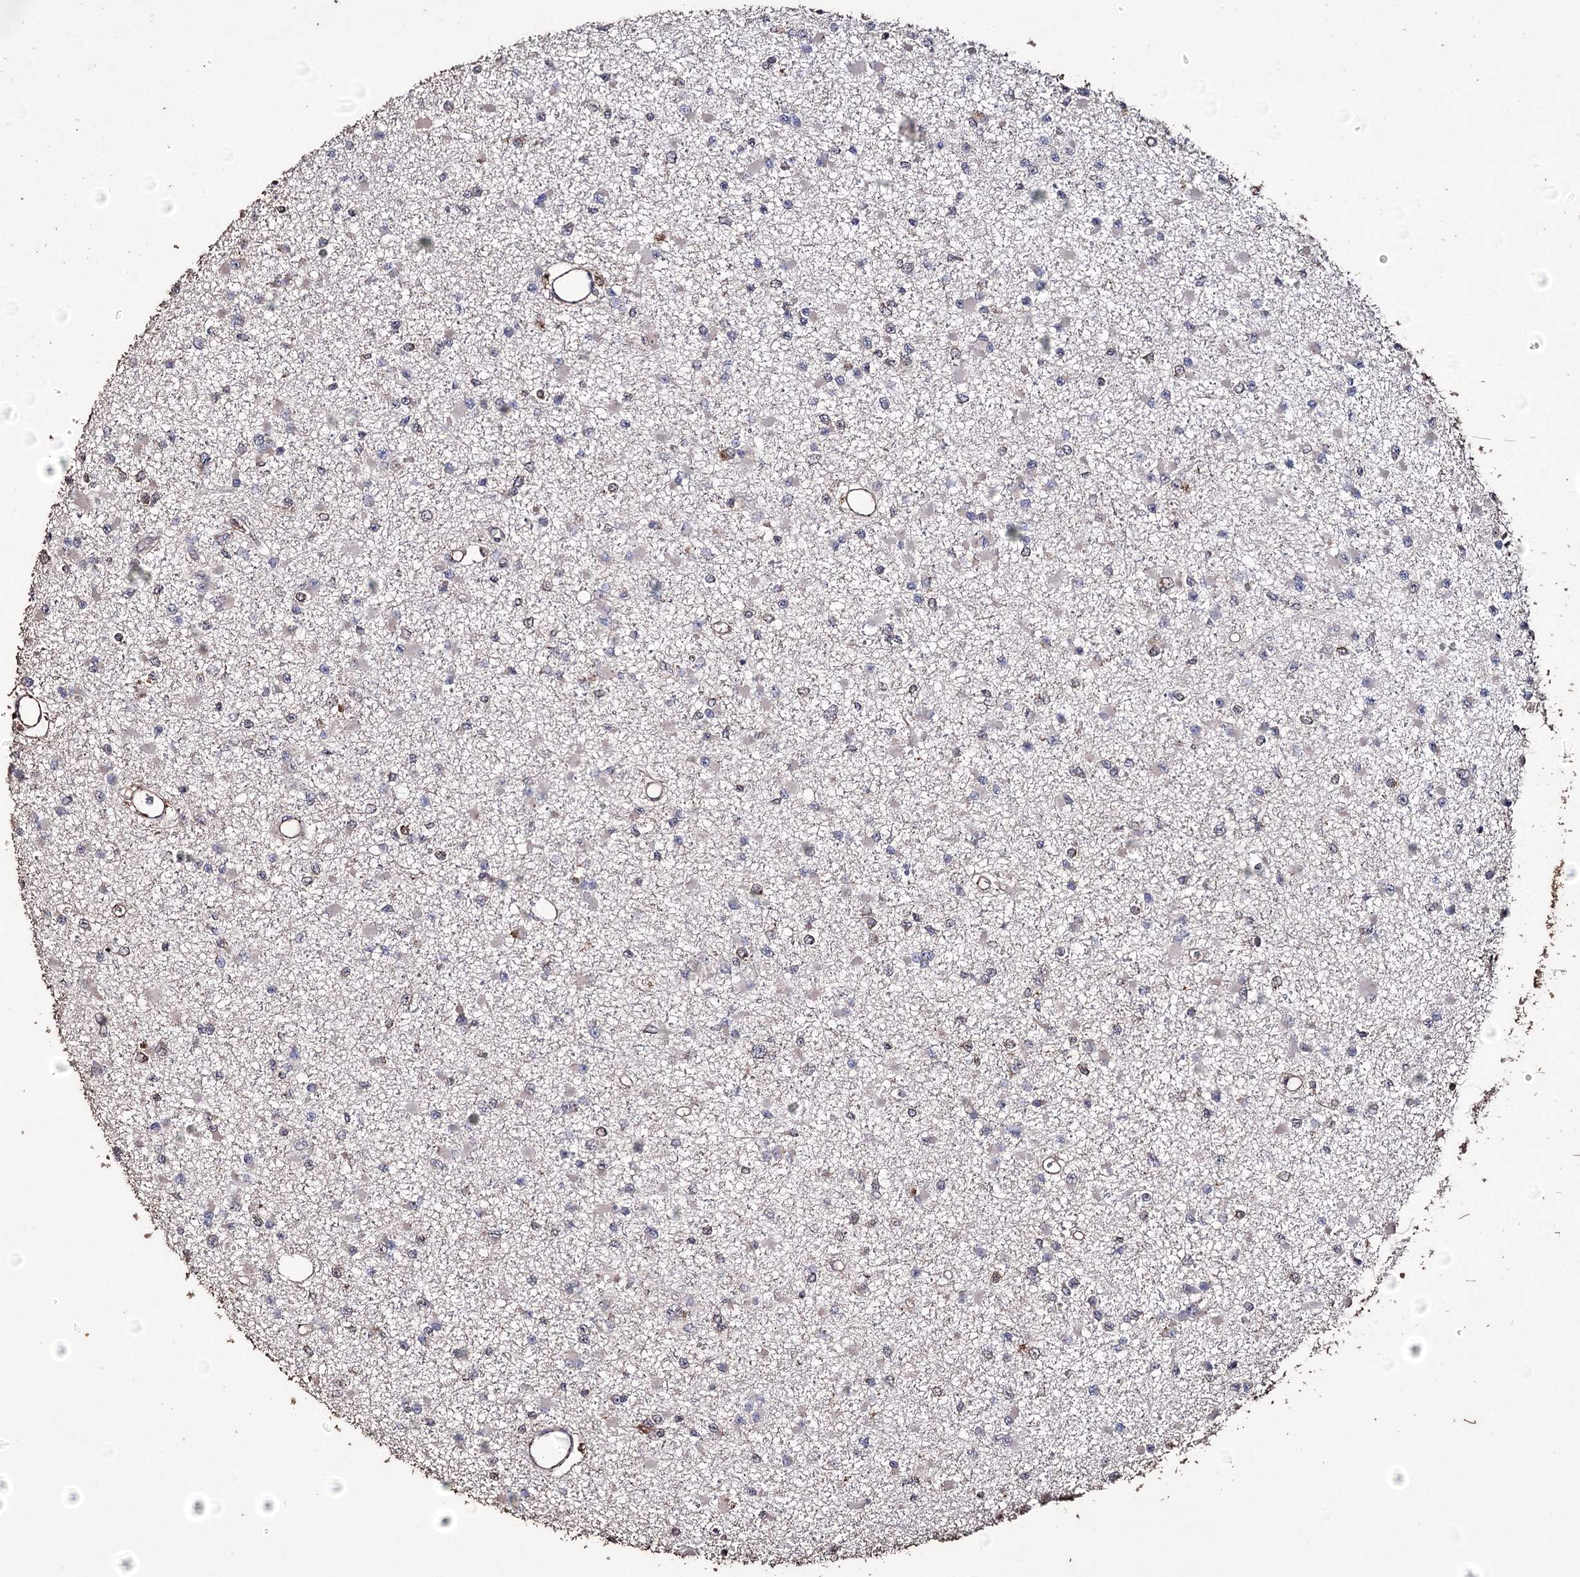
{"staining": {"intensity": "negative", "quantity": "none", "location": "none"}, "tissue": "glioma", "cell_type": "Tumor cells", "image_type": "cancer", "snomed": [{"axis": "morphology", "description": "Glioma, malignant, Low grade"}, {"axis": "topography", "description": "Brain"}], "caption": "Histopathology image shows no protein staining in tumor cells of malignant glioma (low-grade) tissue. (DAB IHC visualized using brightfield microscopy, high magnification).", "gene": "ZNF662", "patient": {"sex": "female", "age": 22}}